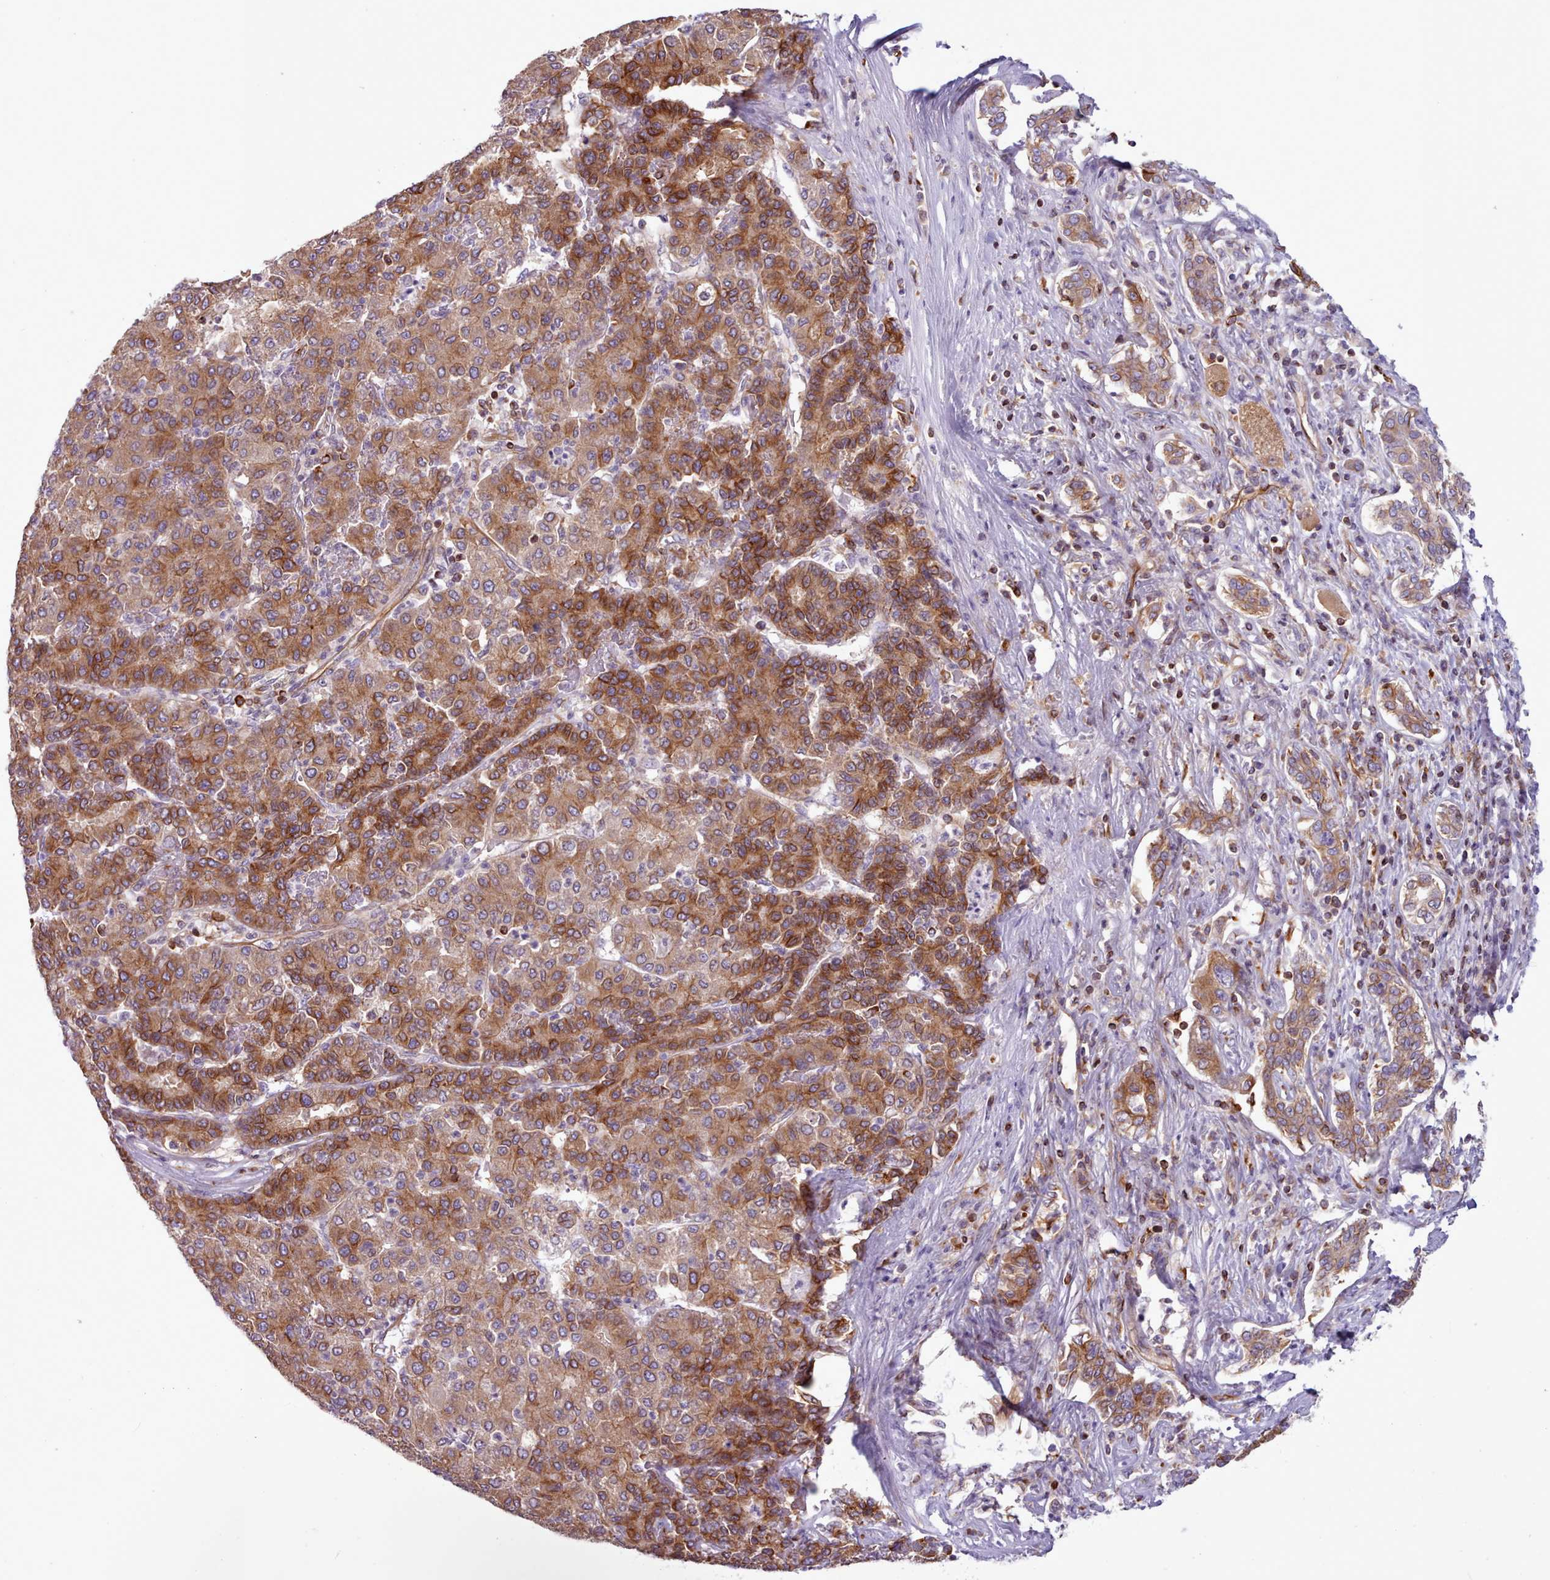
{"staining": {"intensity": "moderate", "quantity": ">75%", "location": "cytoplasmic/membranous"}, "tissue": "liver cancer", "cell_type": "Tumor cells", "image_type": "cancer", "snomed": [{"axis": "morphology", "description": "Carcinoma, Hepatocellular, NOS"}, {"axis": "topography", "description": "Liver"}], "caption": "The micrograph demonstrates immunohistochemical staining of liver hepatocellular carcinoma. There is moderate cytoplasmic/membranous positivity is appreciated in about >75% of tumor cells.", "gene": "CRYBG1", "patient": {"sex": "male", "age": 65}}